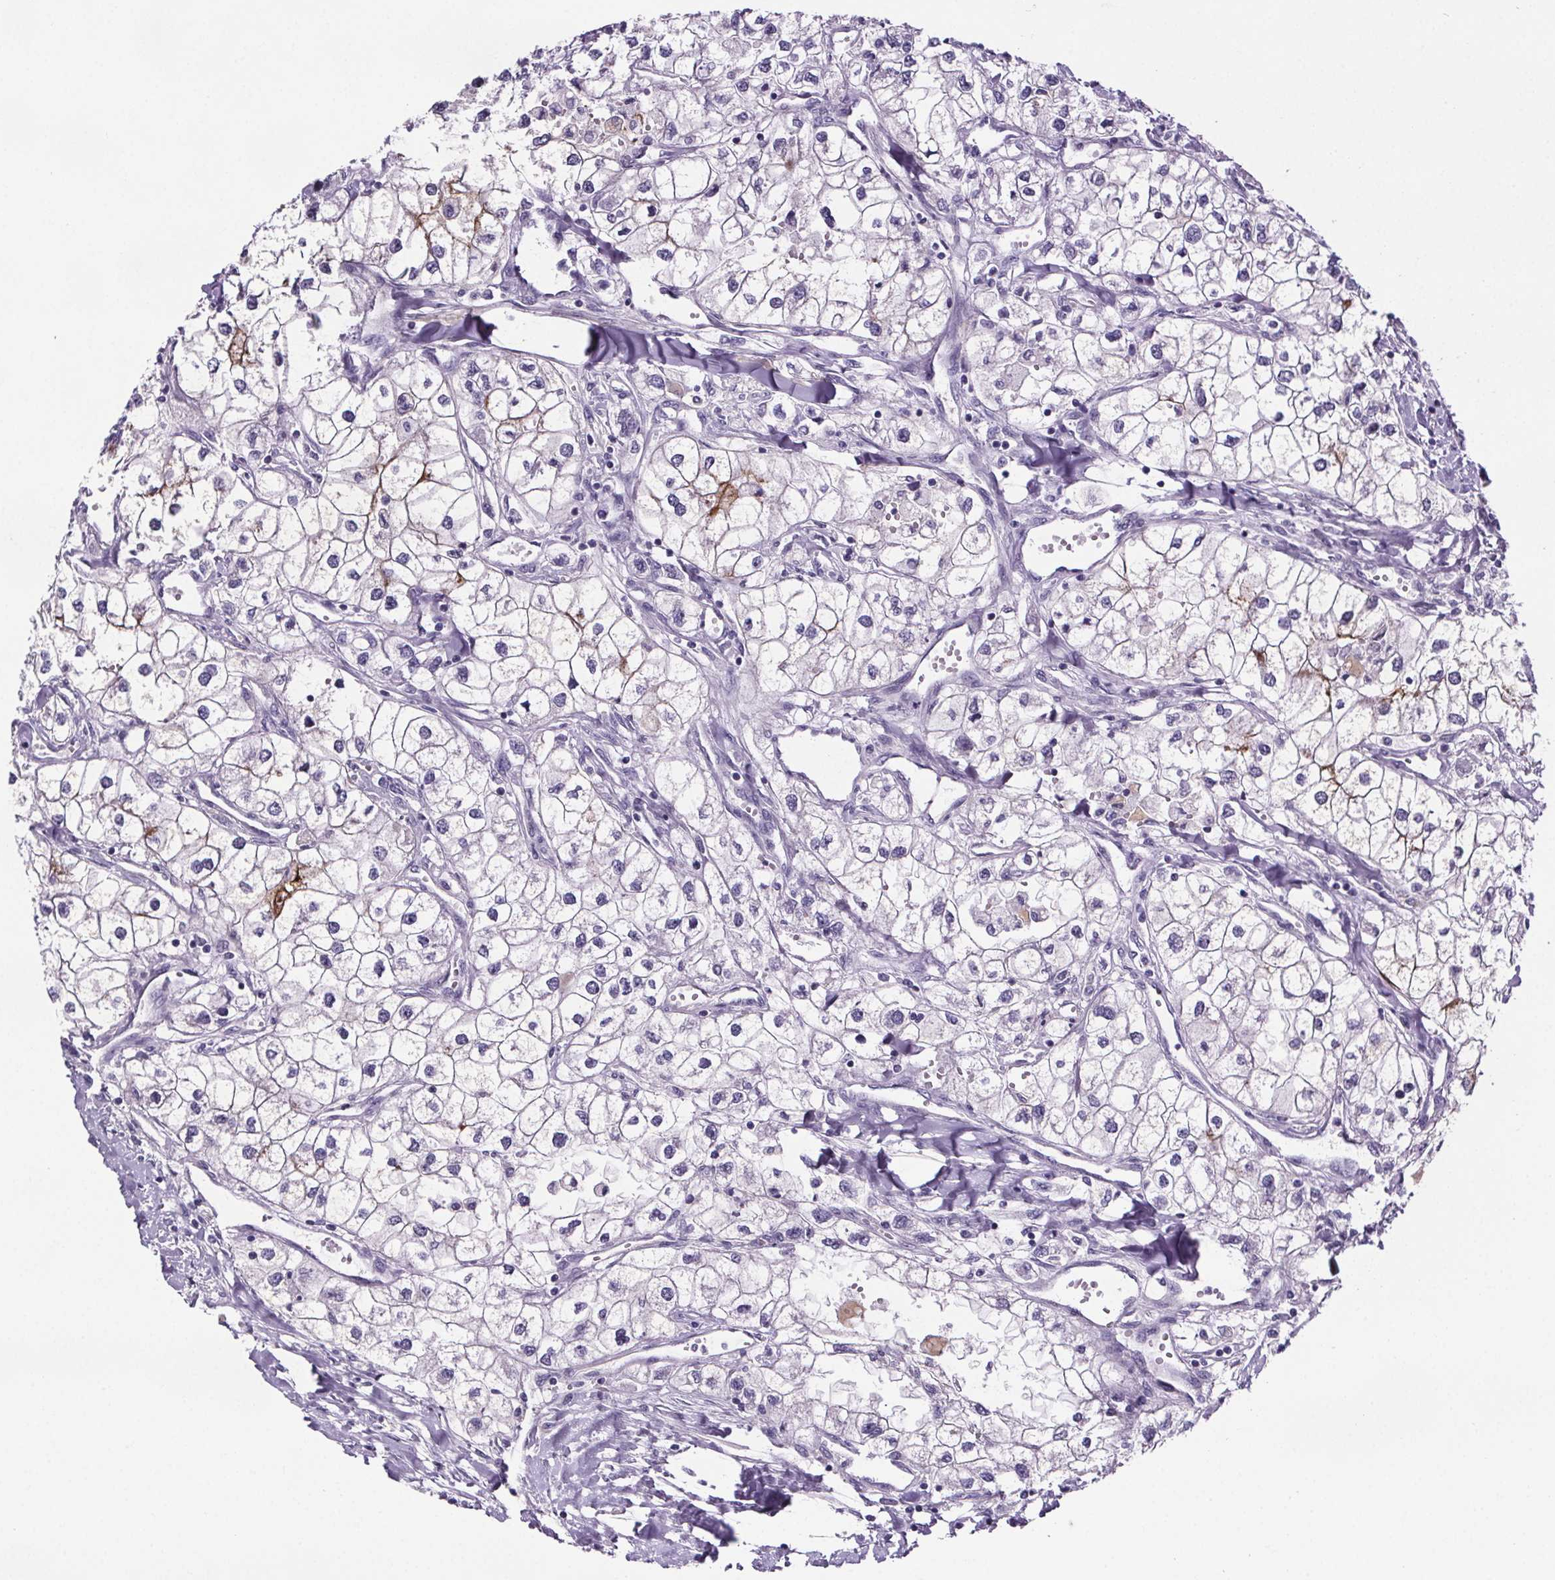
{"staining": {"intensity": "moderate", "quantity": "<25%", "location": "cytoplasmic/membranous"}, "tissue": "renal cancer", "cell_type": "Tumor cells", "image_type": "cancer", "snomed": [{"axis": "morphology", "description": "Adenocarcinoma, NOS"}, {"axis": "topography", "description": "Kidney"}], "caption": "Immunohistochemical staining of human renal cancer reveals low levels of moderate cytoplasmic/membranous staining in about <25% of tumor cells.", "gene": "CUBN", "patient": {"sex": "male", "age": 59}}